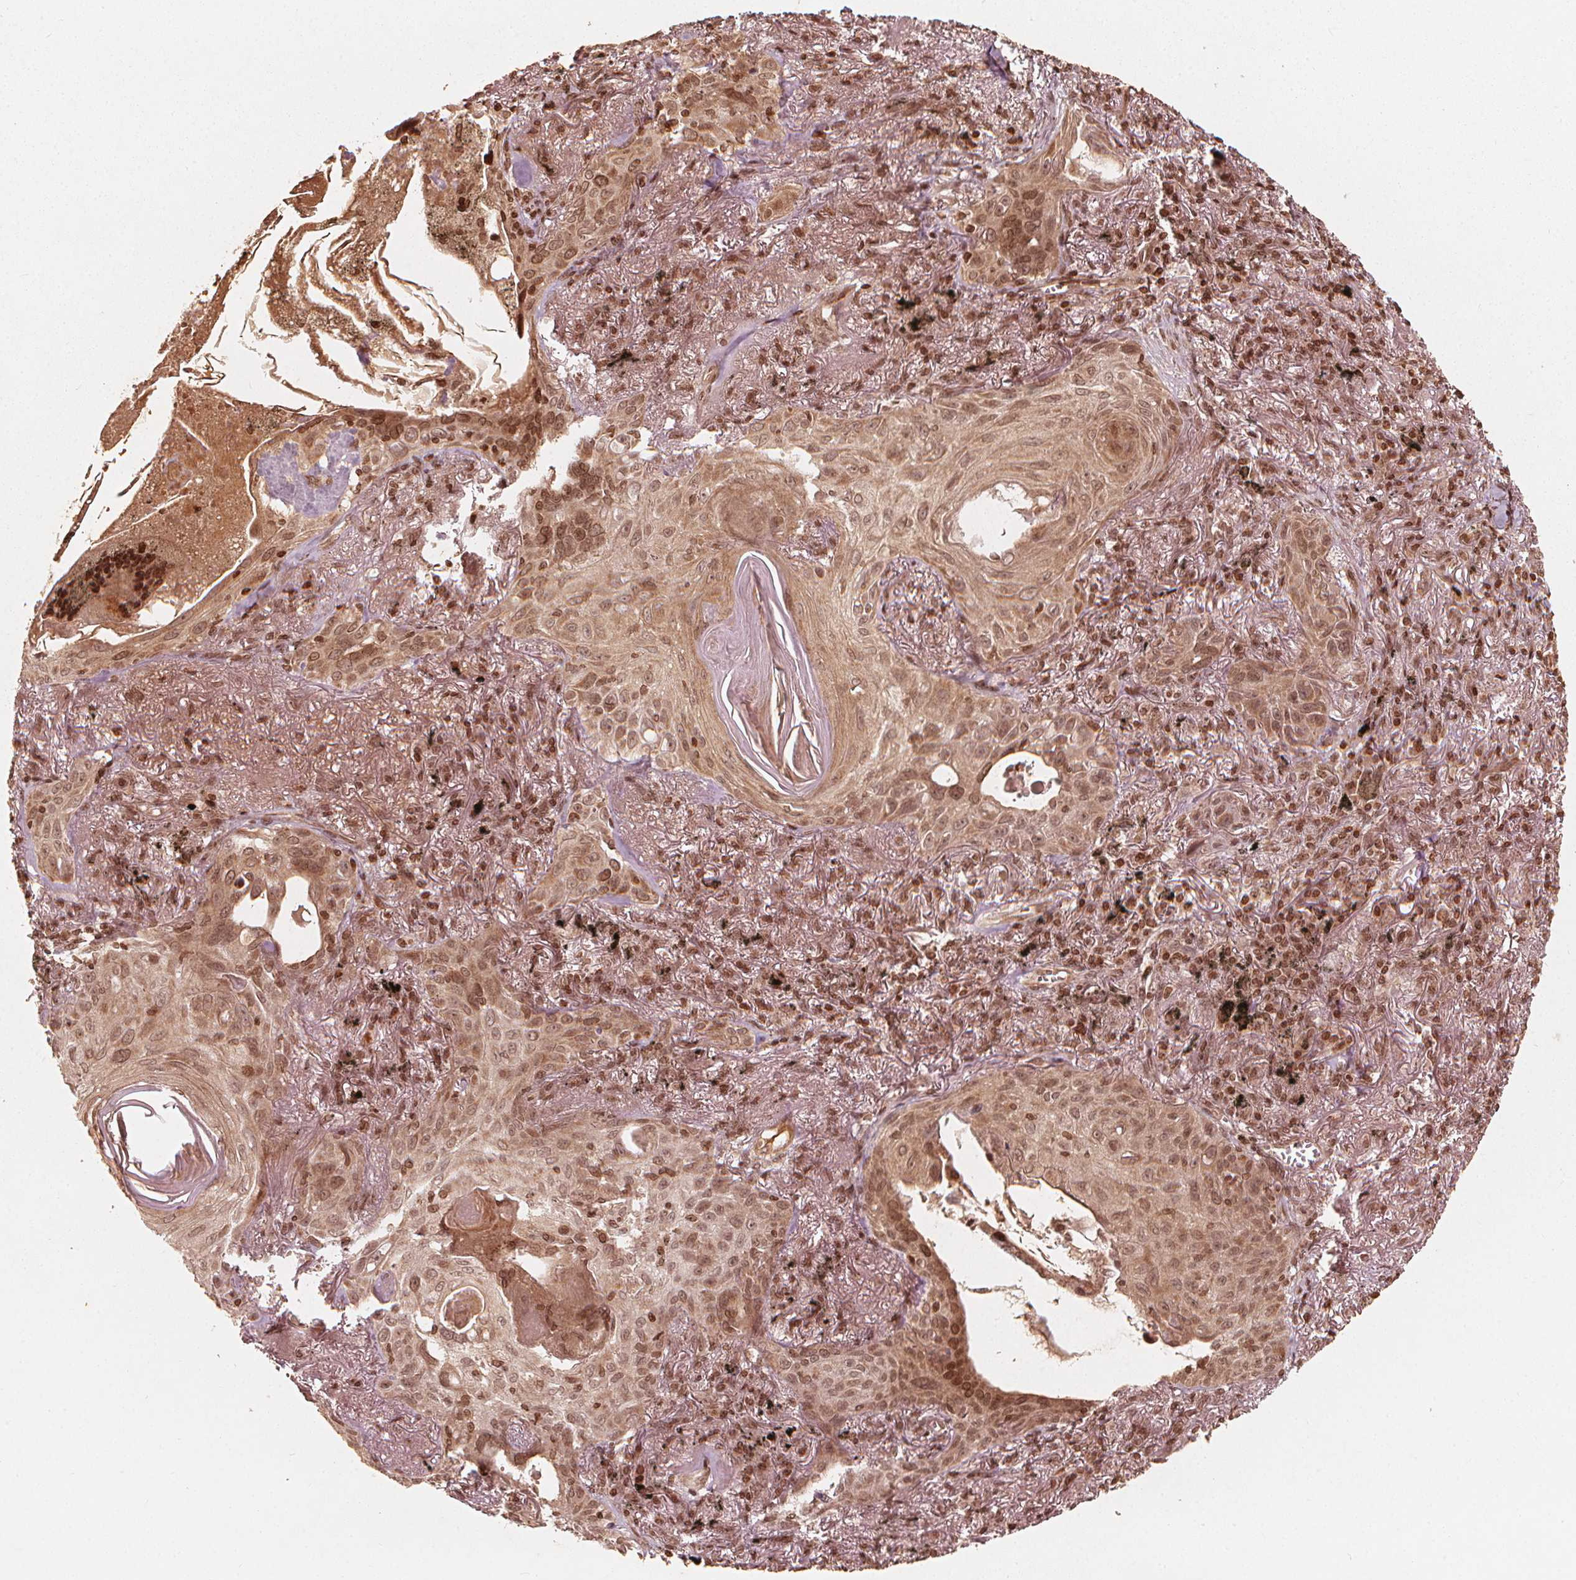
{"staining": {"intensity": "weak", "quantity": ">75%", "location": "cytoplasmic/membranous,nuclear"}, "tissue": "lung cancer", "cell_type": "Tumor cells", "image_type": "cancer", "snomed": [{"axis": "morphology", "description": "Squamous cell carcinoma, NOS"}, {"axis": "topography", "description": "Lung"}], "caption": "Human squamous cell carcinoma (lung) stained with a protein marker displays weak staining in tumor cells.", "gene": "H3C14", "patient": {"sex": "male", "age": 79}}